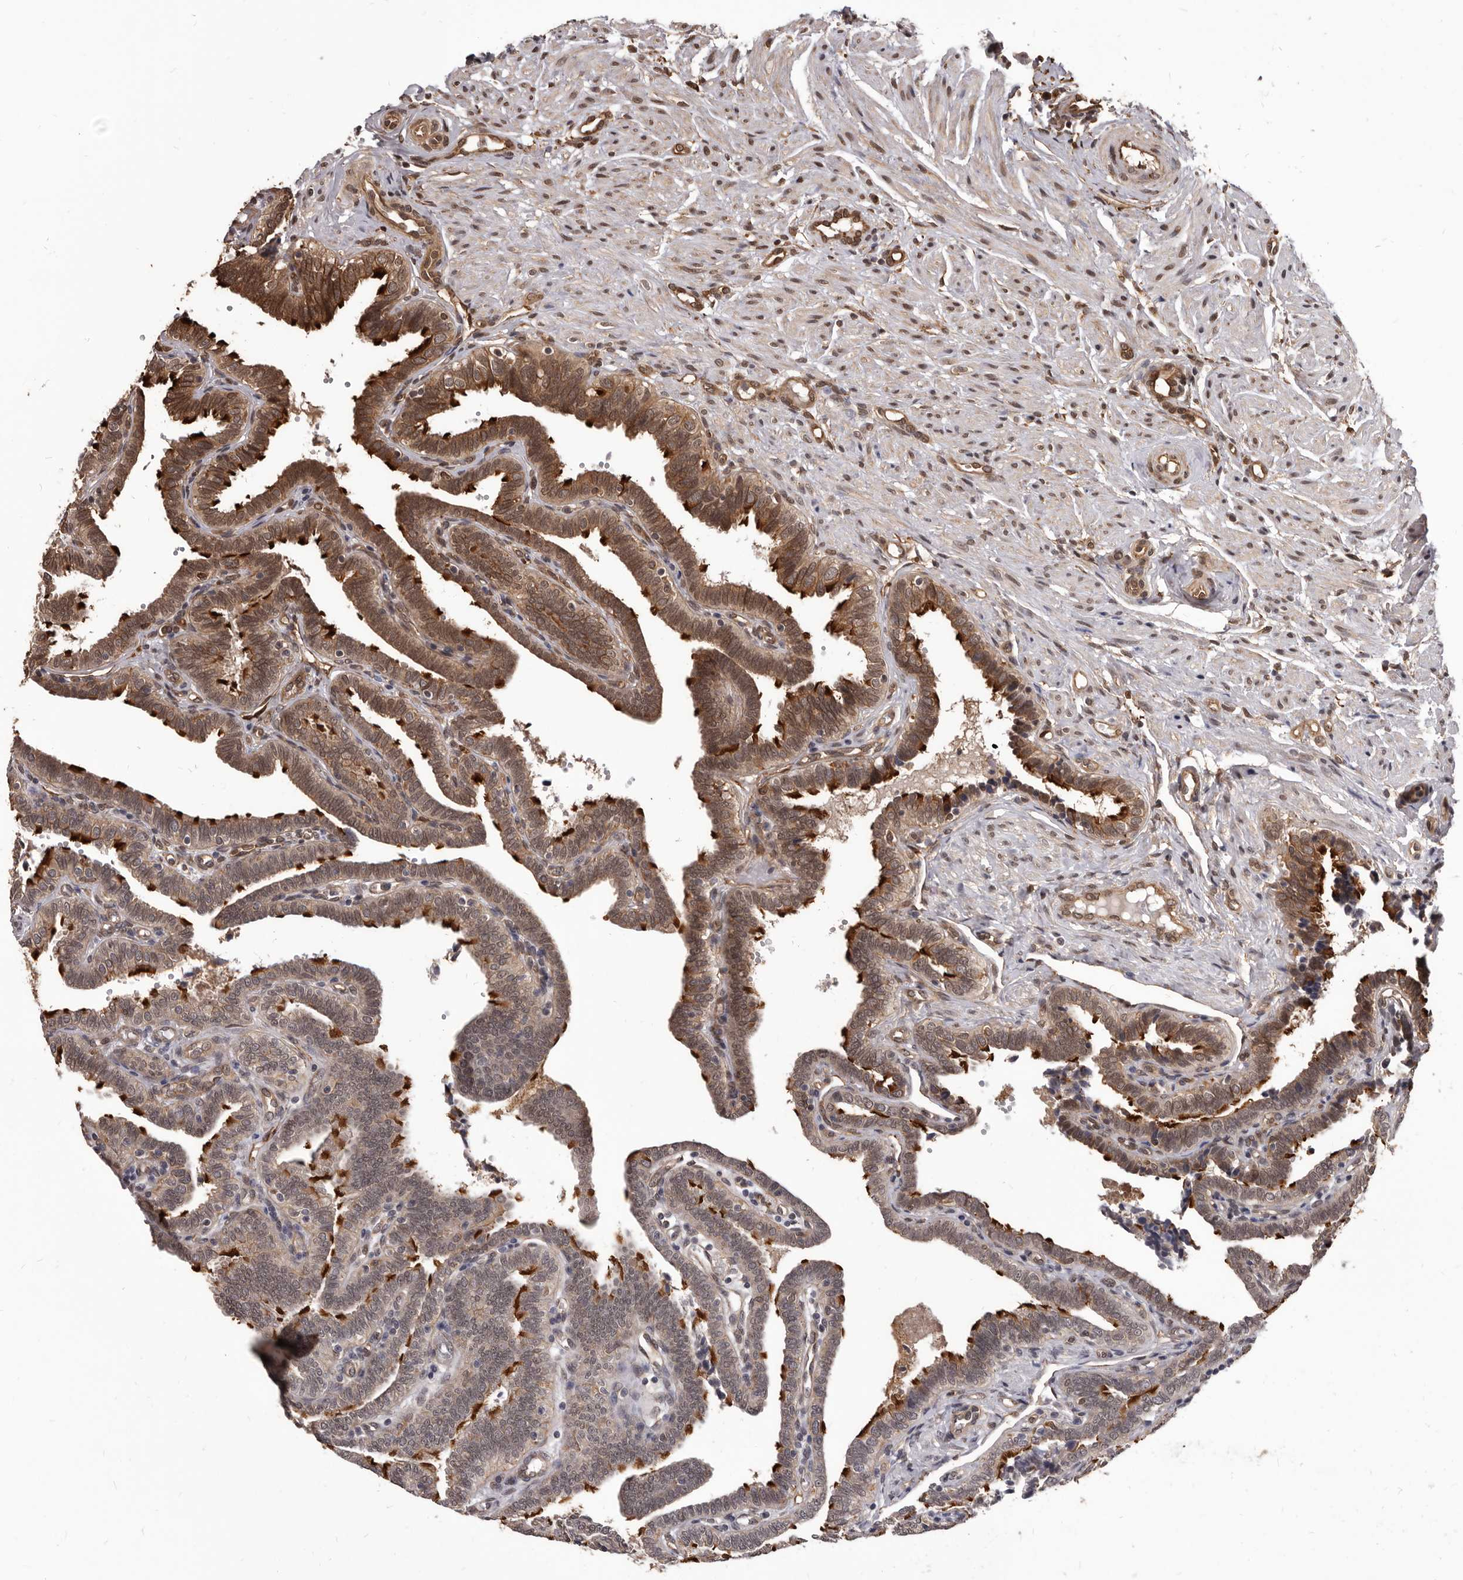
{"staining": {"intensity": "strong", "quantity": "25%-75%", "location": "cytoplasmic/membranous,nuclear"}, "tissue": "fallopian tube", "cell_type": "Glandular cells", "image_type": "normal", "snomed": [{"axis": "morphology", "description": "Normal tissue, NOS"}, {"axis": "topography", "description": "Fallopian tube"}], "caption": "A high amount of strong cytoplasmic/membranous,nuclear expression is present in approximately 25%-75% of glandular cells in unremarkable fallopian tube. The staining was performed using DAB, with brown indicating positive protein expression. Nuclei are stained blue with hematoxylin.", "gene": "ADAMTS20", "patient": {"sex": "female", "age": 39}}